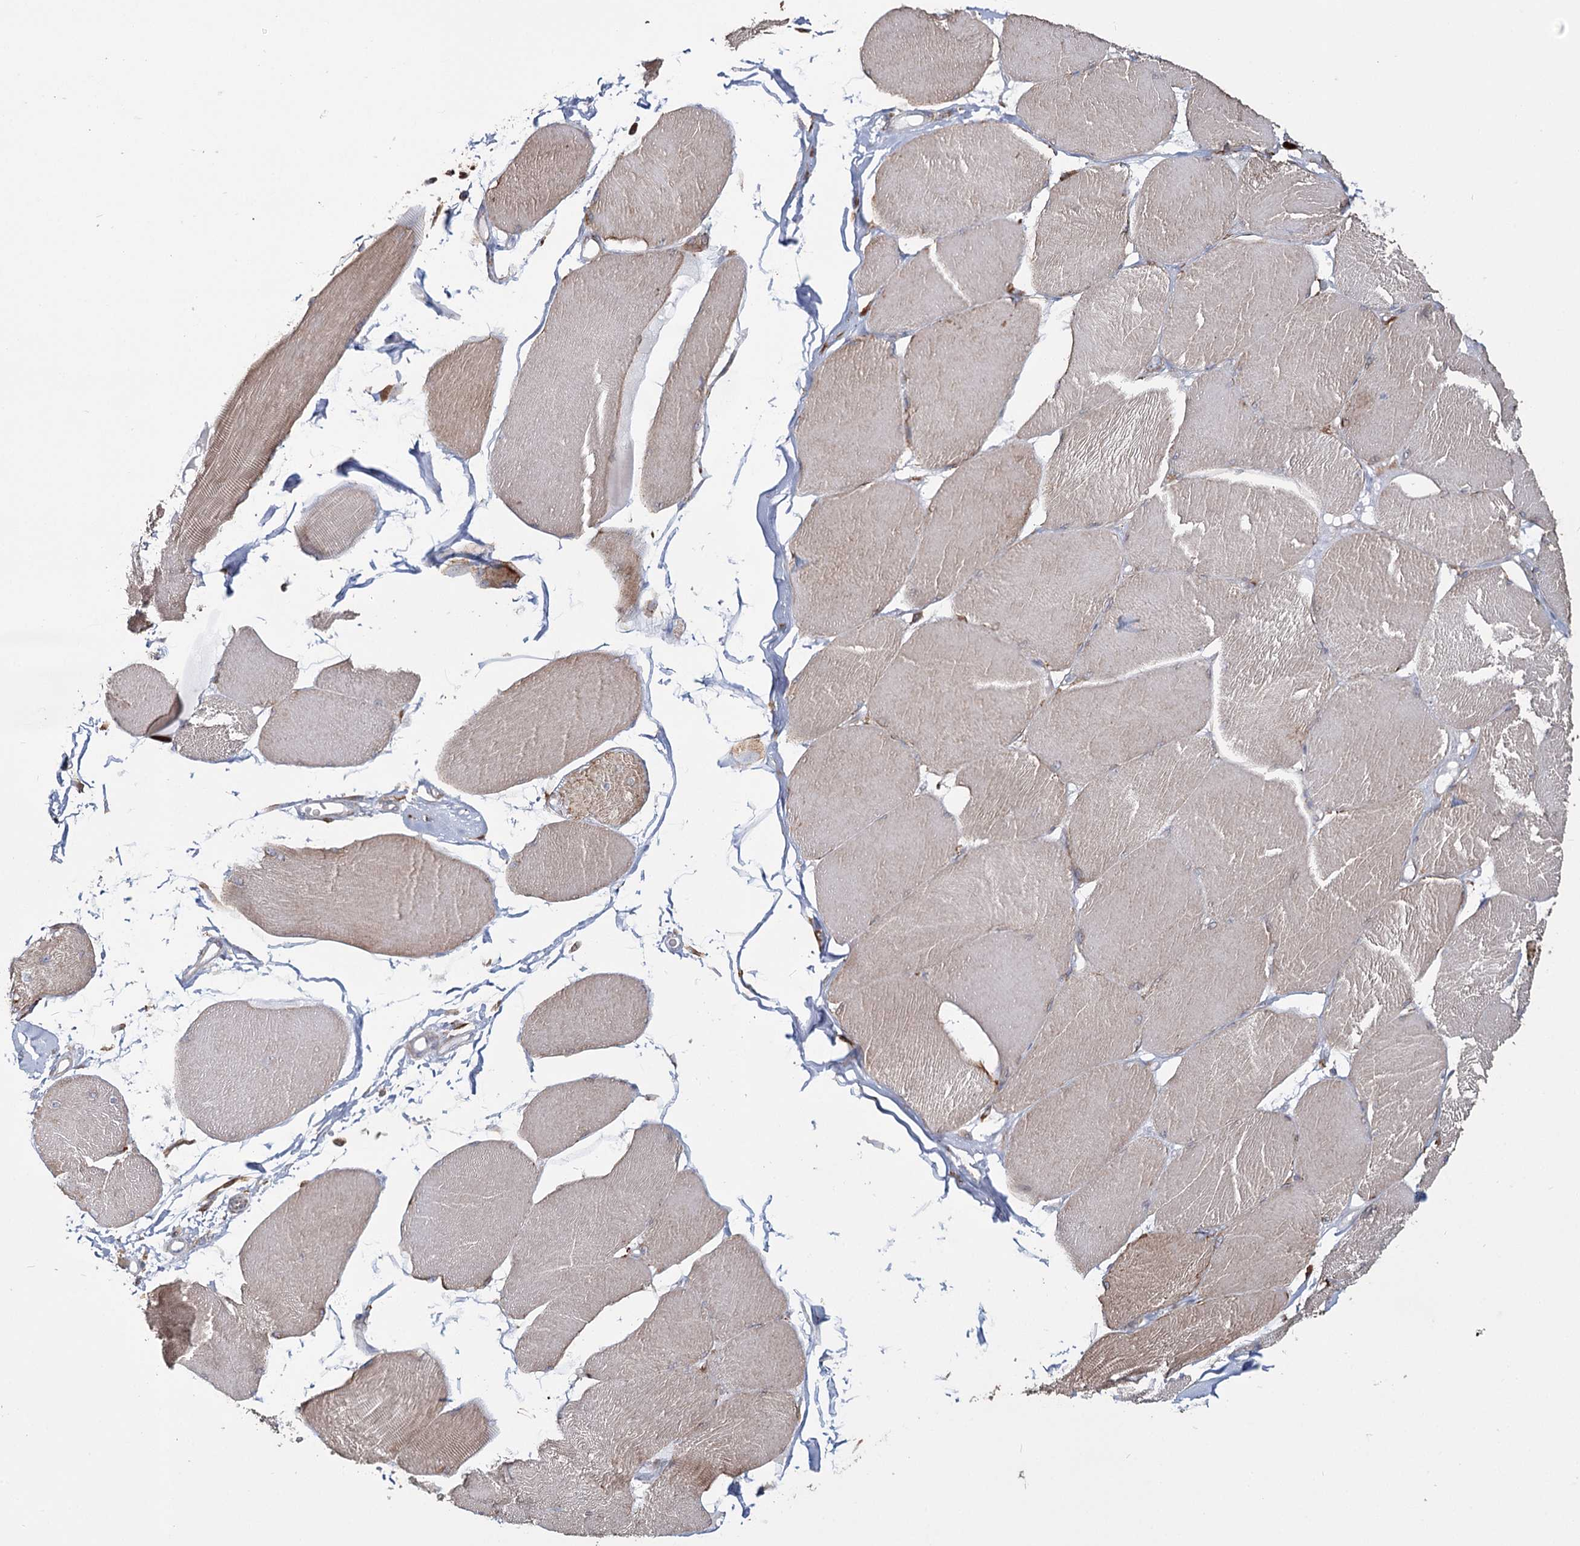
{"staining": {"intensity": "weak", "quantity": "<25%", "location": "cytoplasmic/membranous"}, "tissue": "skeletal muscle", "cell_type": "Myocytes", "image_type": "normal", "snomed": [{"axis": "morphology", "description": "Normal tissue, NOS"}, {"axis": "topography", "description": "Skin"}, {"axis": "topography", "description": "Skeletal muscle"}], "caption": "DAB immunohistochemical staining of normal skeletal muscle reveals no significant expression in myocytes. (Stains: DAB immunohistochemistry (IHC) with hematoxylin counter stain, Microscopy: brightfield microscopy at high magnification).", "gene": "ZCCHC9", "patient": {"sex": "male", "age": 83}}